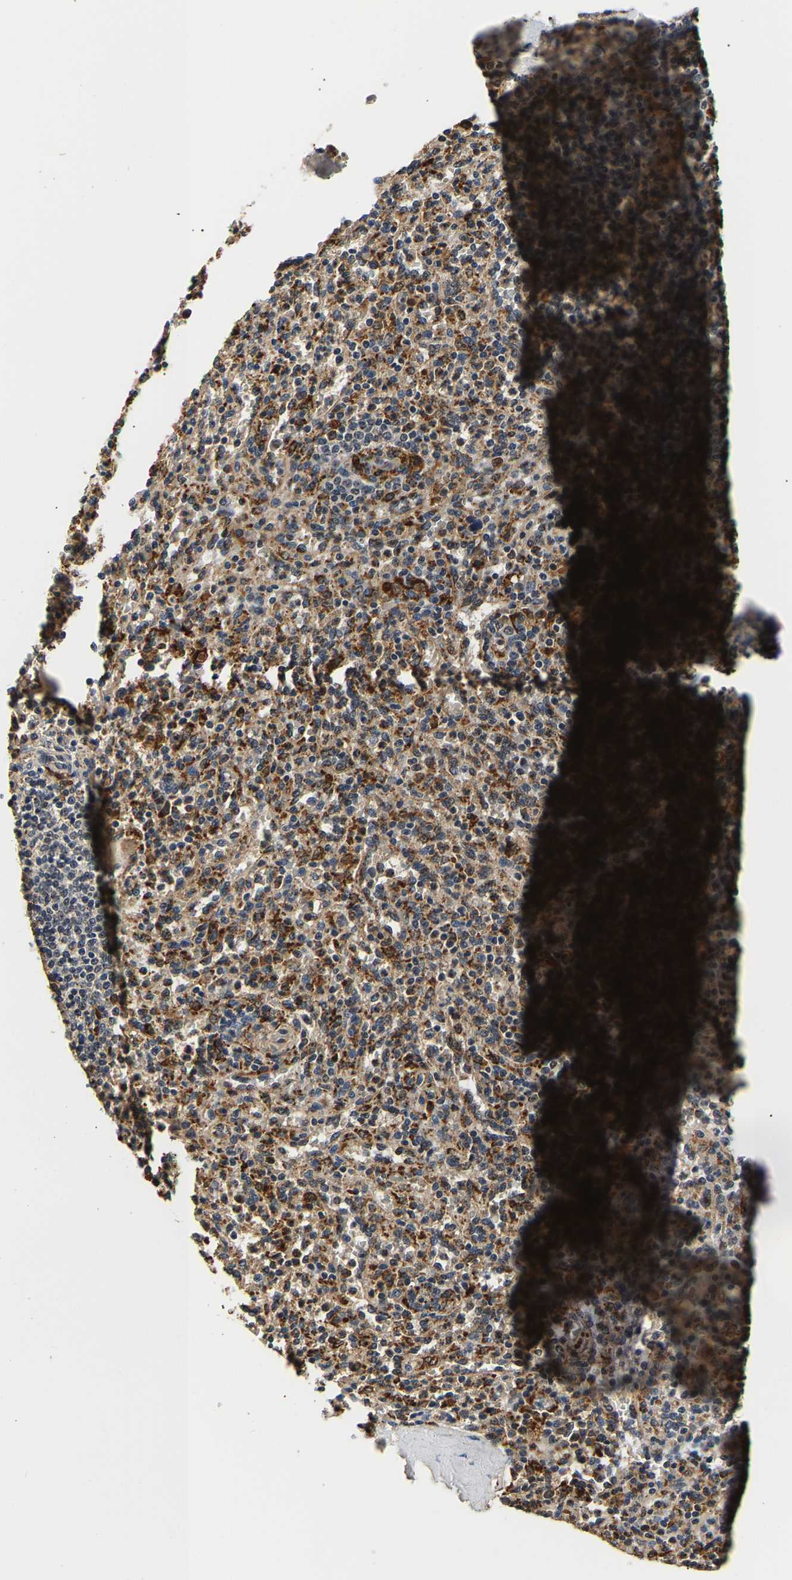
{"staining": {"intensity": "moderate", "quantity": "25%-75%", "location": "cytoplasmic/membranous"}, "tissue": "spleen", "cell_type": "Cells in red pulp", "image_type": "normal", "snomed": [{"axis": "morphology", "description": "Normal tissue, NOS"}, {"axis": "topography", "description": "Spleen"}], "caption": "Protein analysis of normal spleen reveals moderate cytoplasmic/membranous expression in about 25%-75% of cells in red pulp.", "gene": "SMU1", "patient": {"sex": "male", "age": 36}}